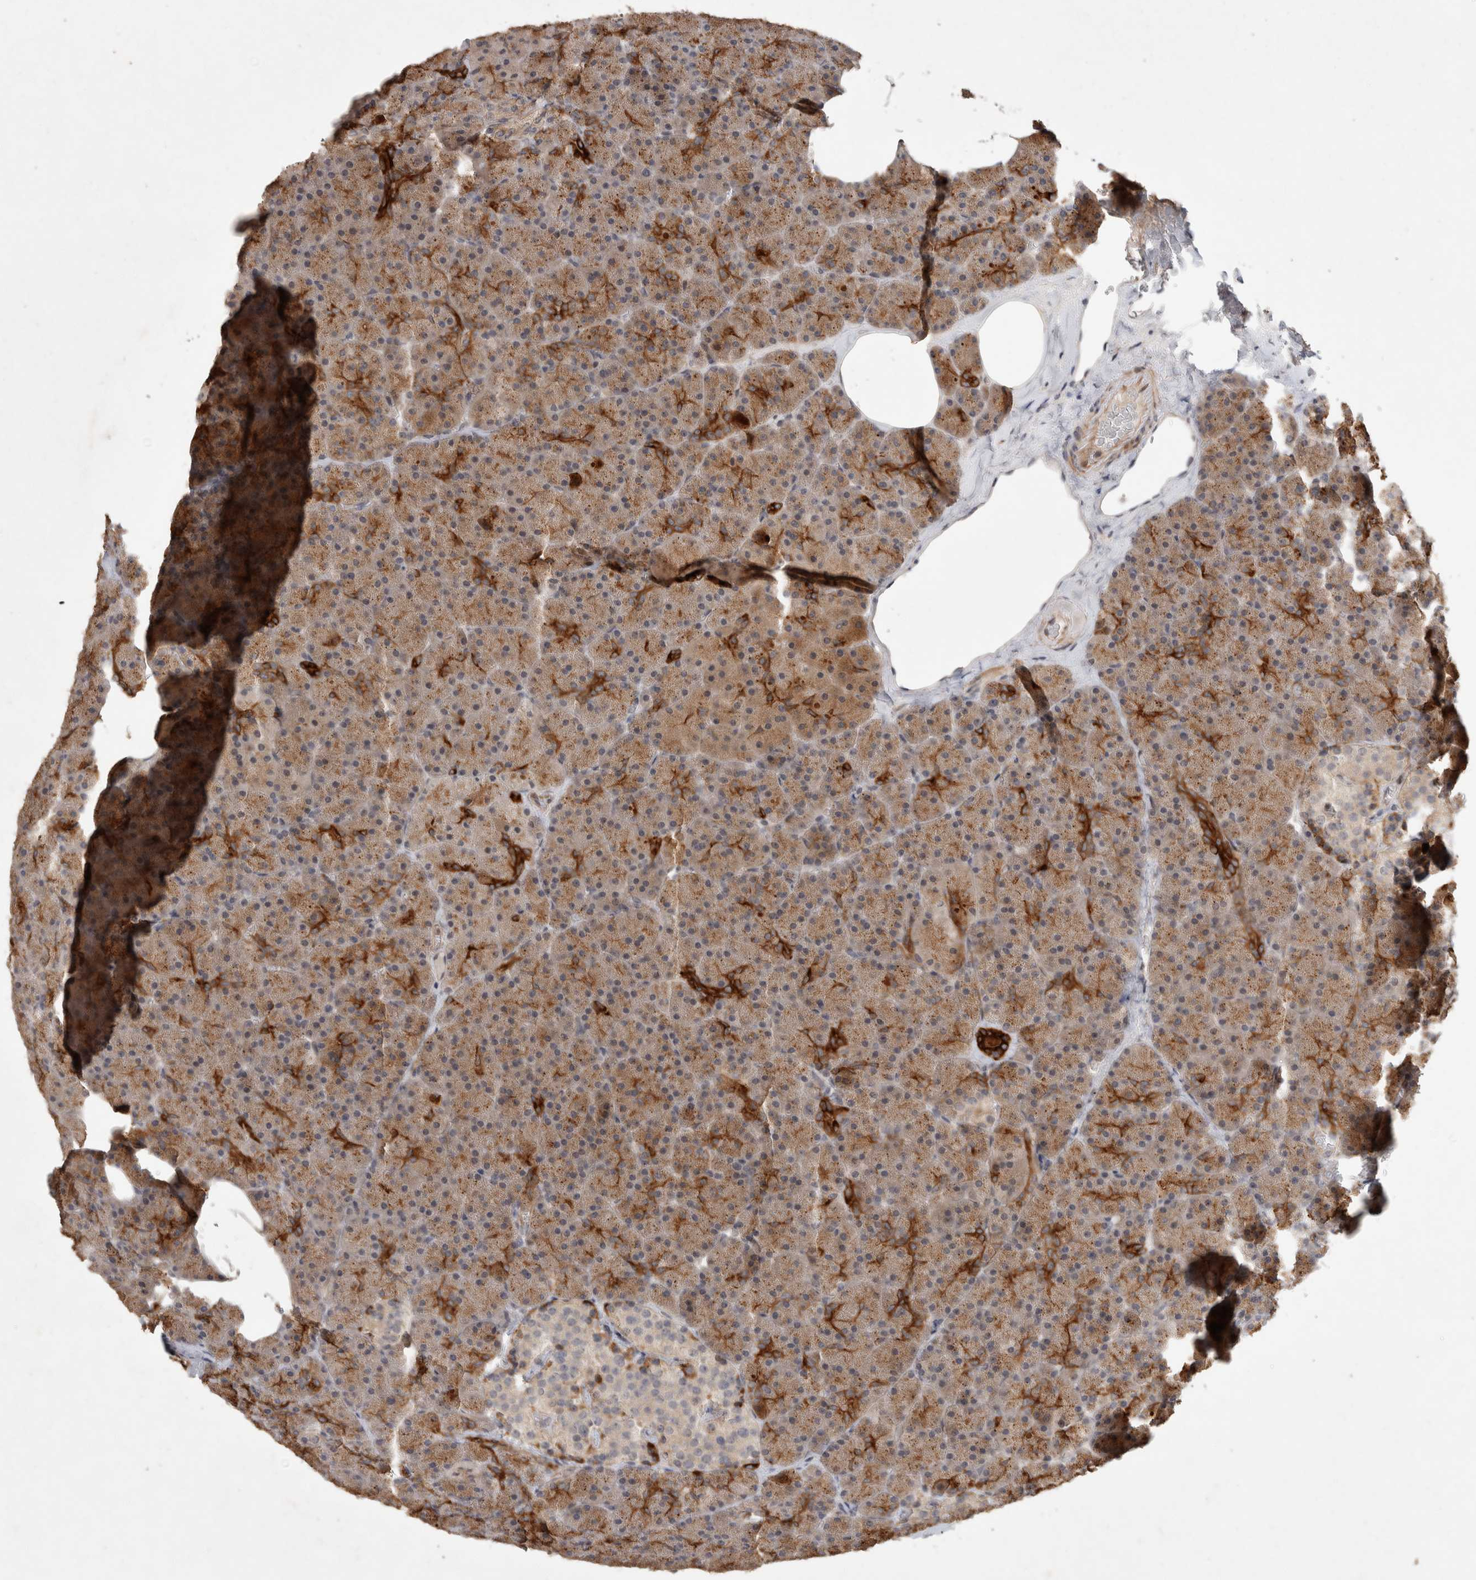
{"staining": {"intensity": "strong", "quantity": ">75%", "location": "cytoplasmic/membranous"}, "tissue": "pancreas", "cell_type": "Exocrine glandular cells", "image_type": "normal", "snomed": [{"axis": "morphology", "description": "Normal tissue, NOS"}, {"axis": "morphology", "description": "Carcinoid, malignant, NOS"}, {"axis": "topography", "description": "Pancreas"}], "caption": "About >75% of exocrine glandular cells in benign human pancreas show strong cytoplasmic/membranous protein positivity as visualized by brown immunohistochemical staining.", "gene": "CRISPLD1", "patient": {"sex": "female", "age": 35}}